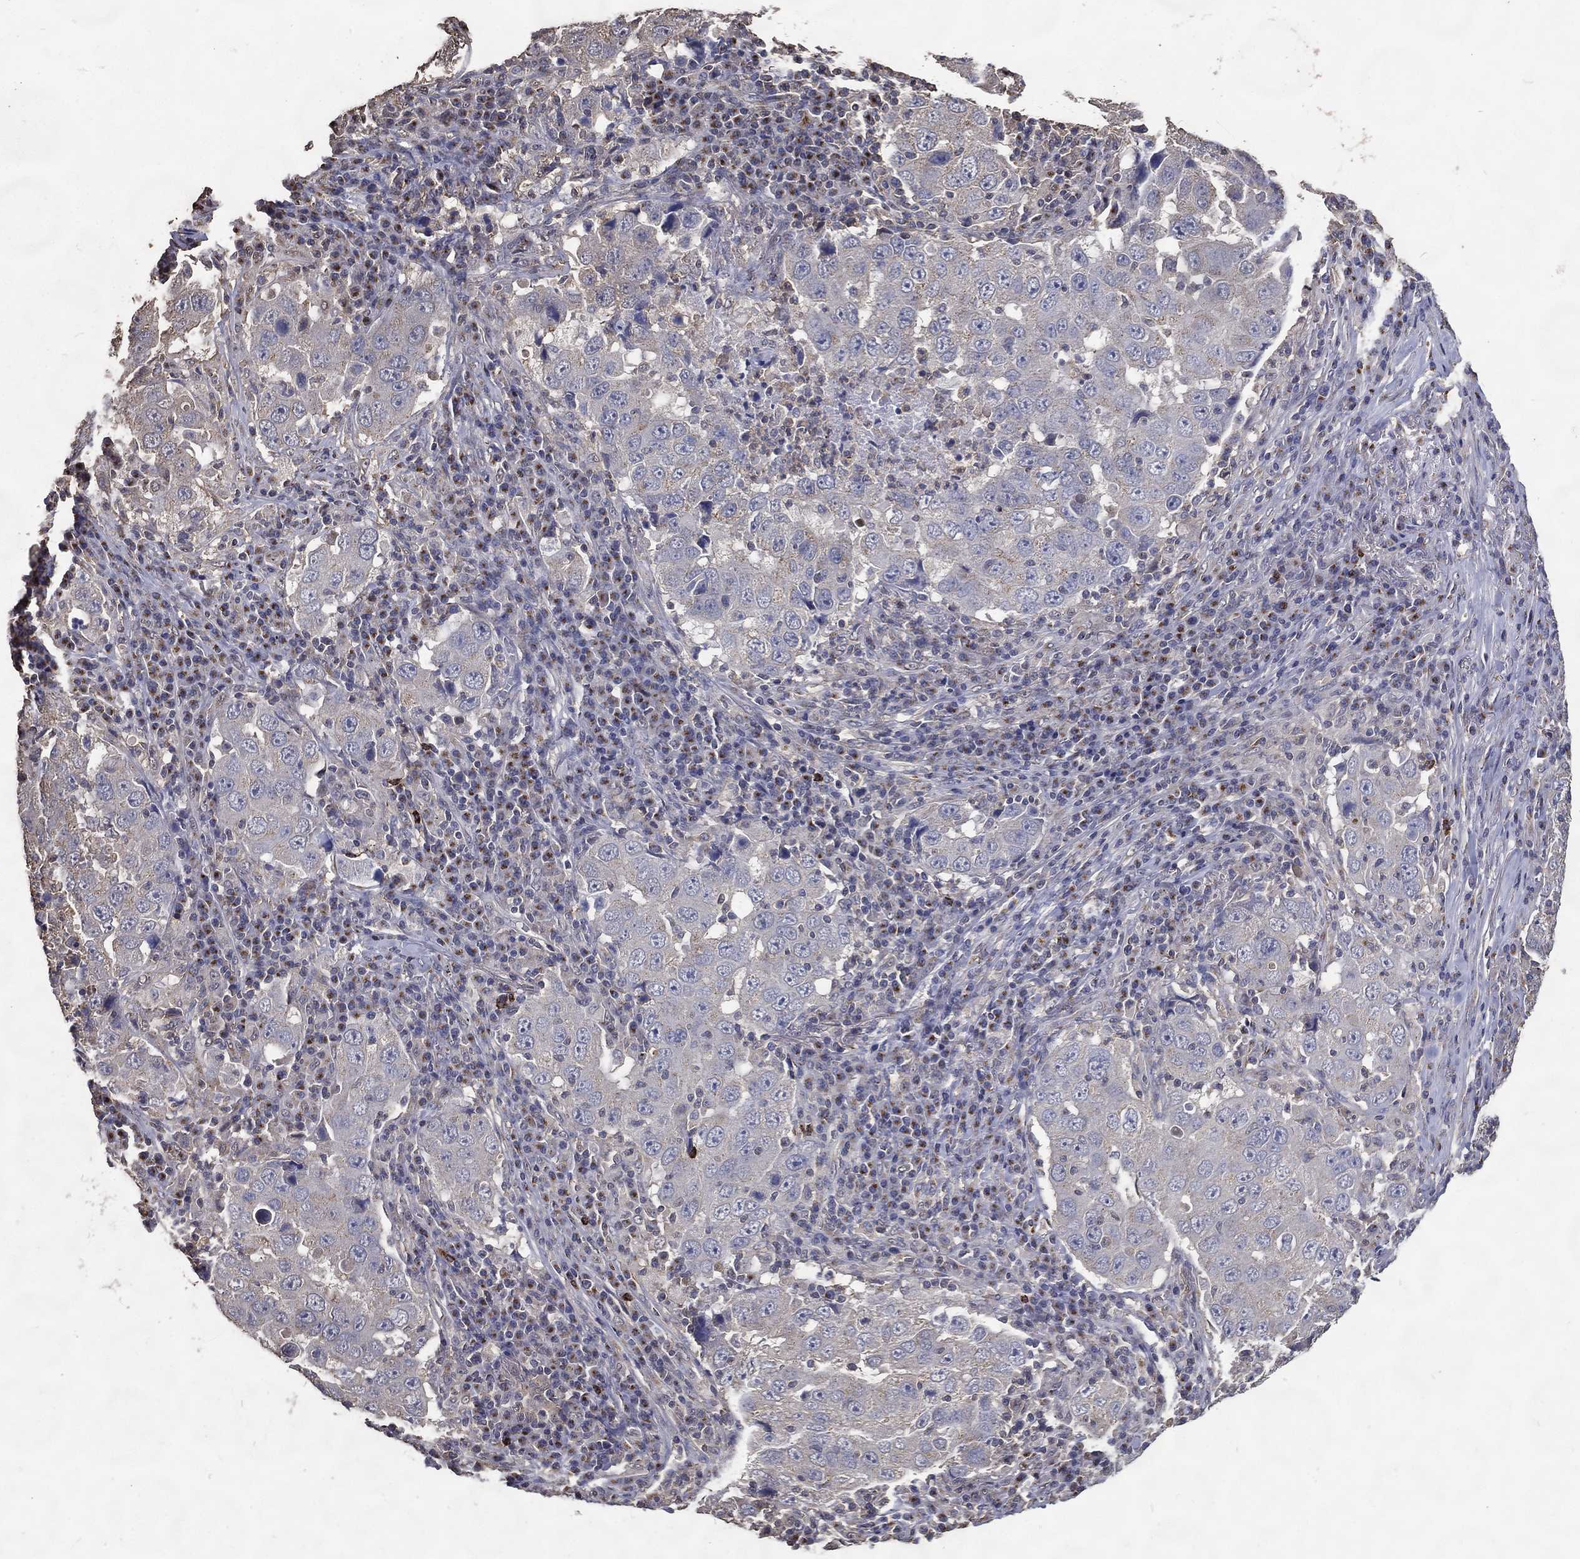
{"staining": {"intensity": "negative", "quantity": "none", "location": "none"}, "tissue": "lung cancer", "cell_type": "Tumor cells", "image_type": "cancer", "snomed": [{"axis": "morphology", "description": "Adenocarcinoma, NOS"}, {"axis": "topography", "description": "Lung"}], "caption": "This is a image of immunohistochemistry staining of lung adenocarcinoma, which shows no expression in tumor cells. The staining is performed using DAB (3,3'-diaminobenzidine) brown chromogen with nuclei counter-stained in using hematoxylin.", "gene": "GPR183", "patient": {"sex": "male", "age": 73}}